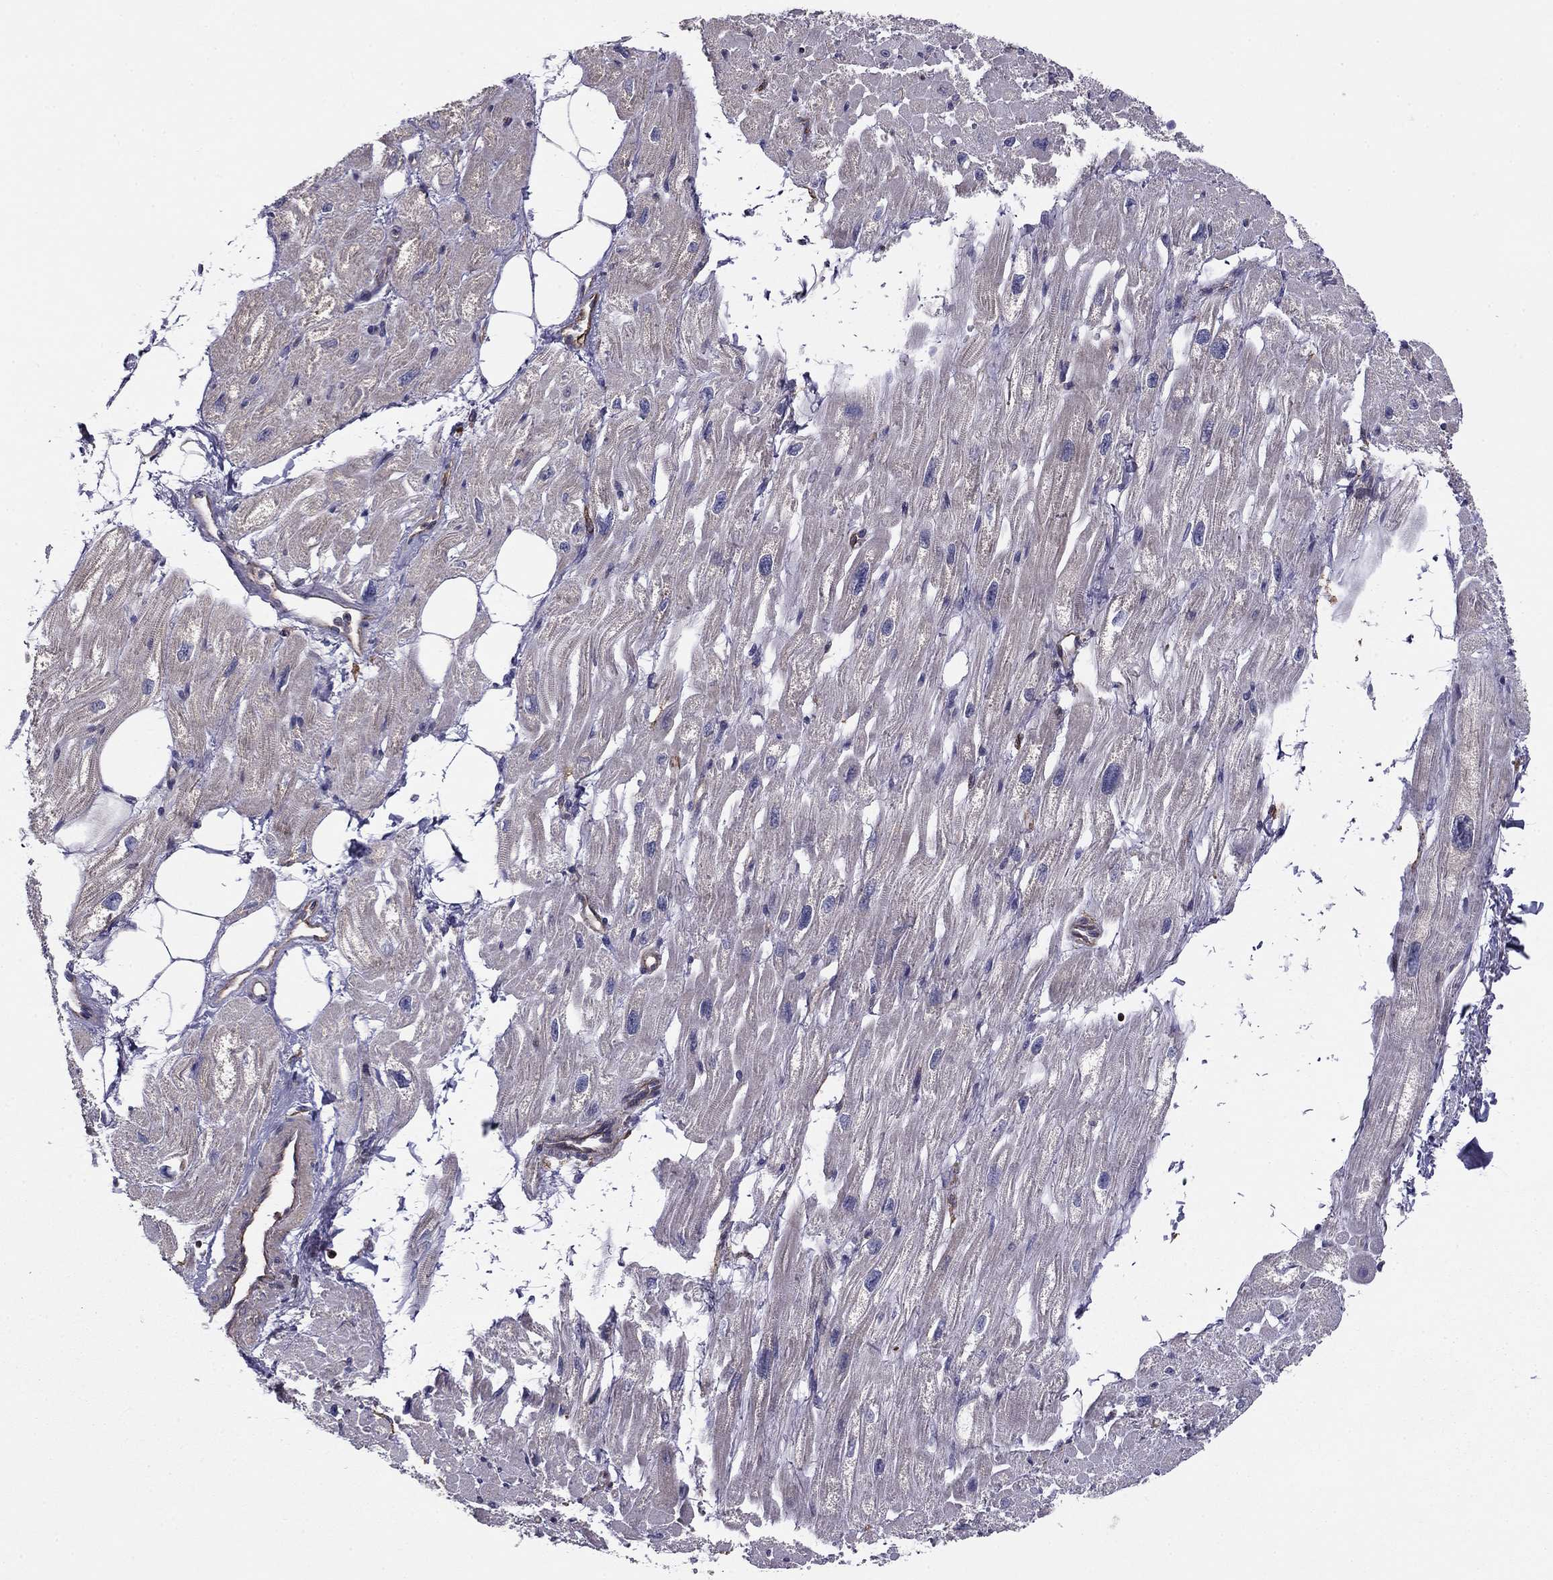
{"staining": {"intensity": "negative", "quantity": "none", "location": "none"}, "tissue": "heart muscle", "cell_type": "Cardiomyocytes", "image_type": "normal", "snomed": [{"axis": "morphology", "description": "Normal tissue, NOS"}, {"axis": "topography", "description": "Heart"}], "caption": "This is an immunohistochemistry histopathology image of benign heart muscle. There is no expression in cardiomyocytes.", "gene": "ALG6", "patient": {"sex": "male", "age": 66}}